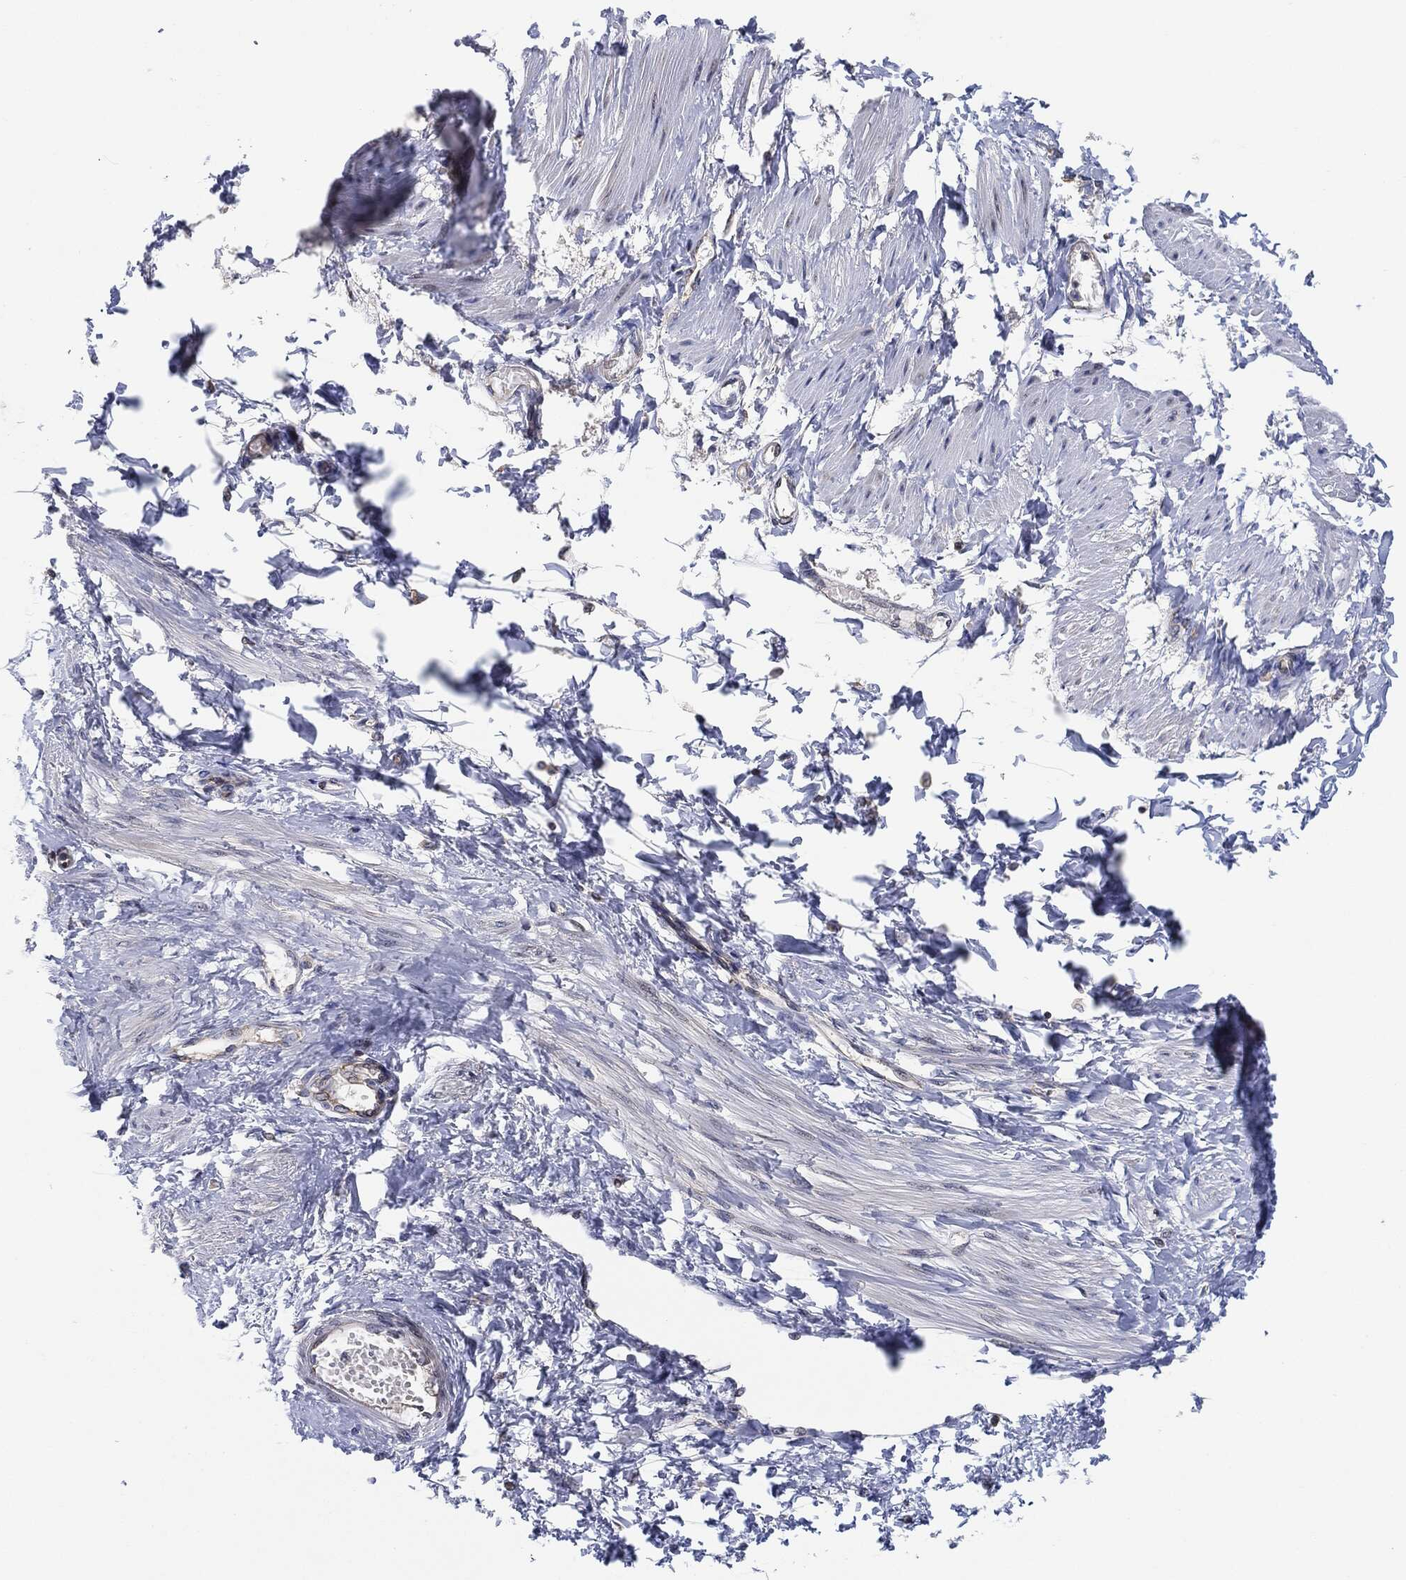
{"staining": {"intensity": "negative", "quantity": "none", "location": "none"}, "tissue": "smooth muscle", "cell_type": "Smooth muscle cells", "image_type": "normal", "snomed": [{"axis": "morphology", "description": "Normal tissue, NOS"}, {"axis": "topography", "description": "Smooth muscle"}, {"axis": "topography", "description": "Uterus"}], "caption": "Immunohistochemistry of benign human smooth muscle demonstrates no expression in smooth muscle cells.", "gene": "EIF2S2", "patient": {"sex": "female", "age": 39}}